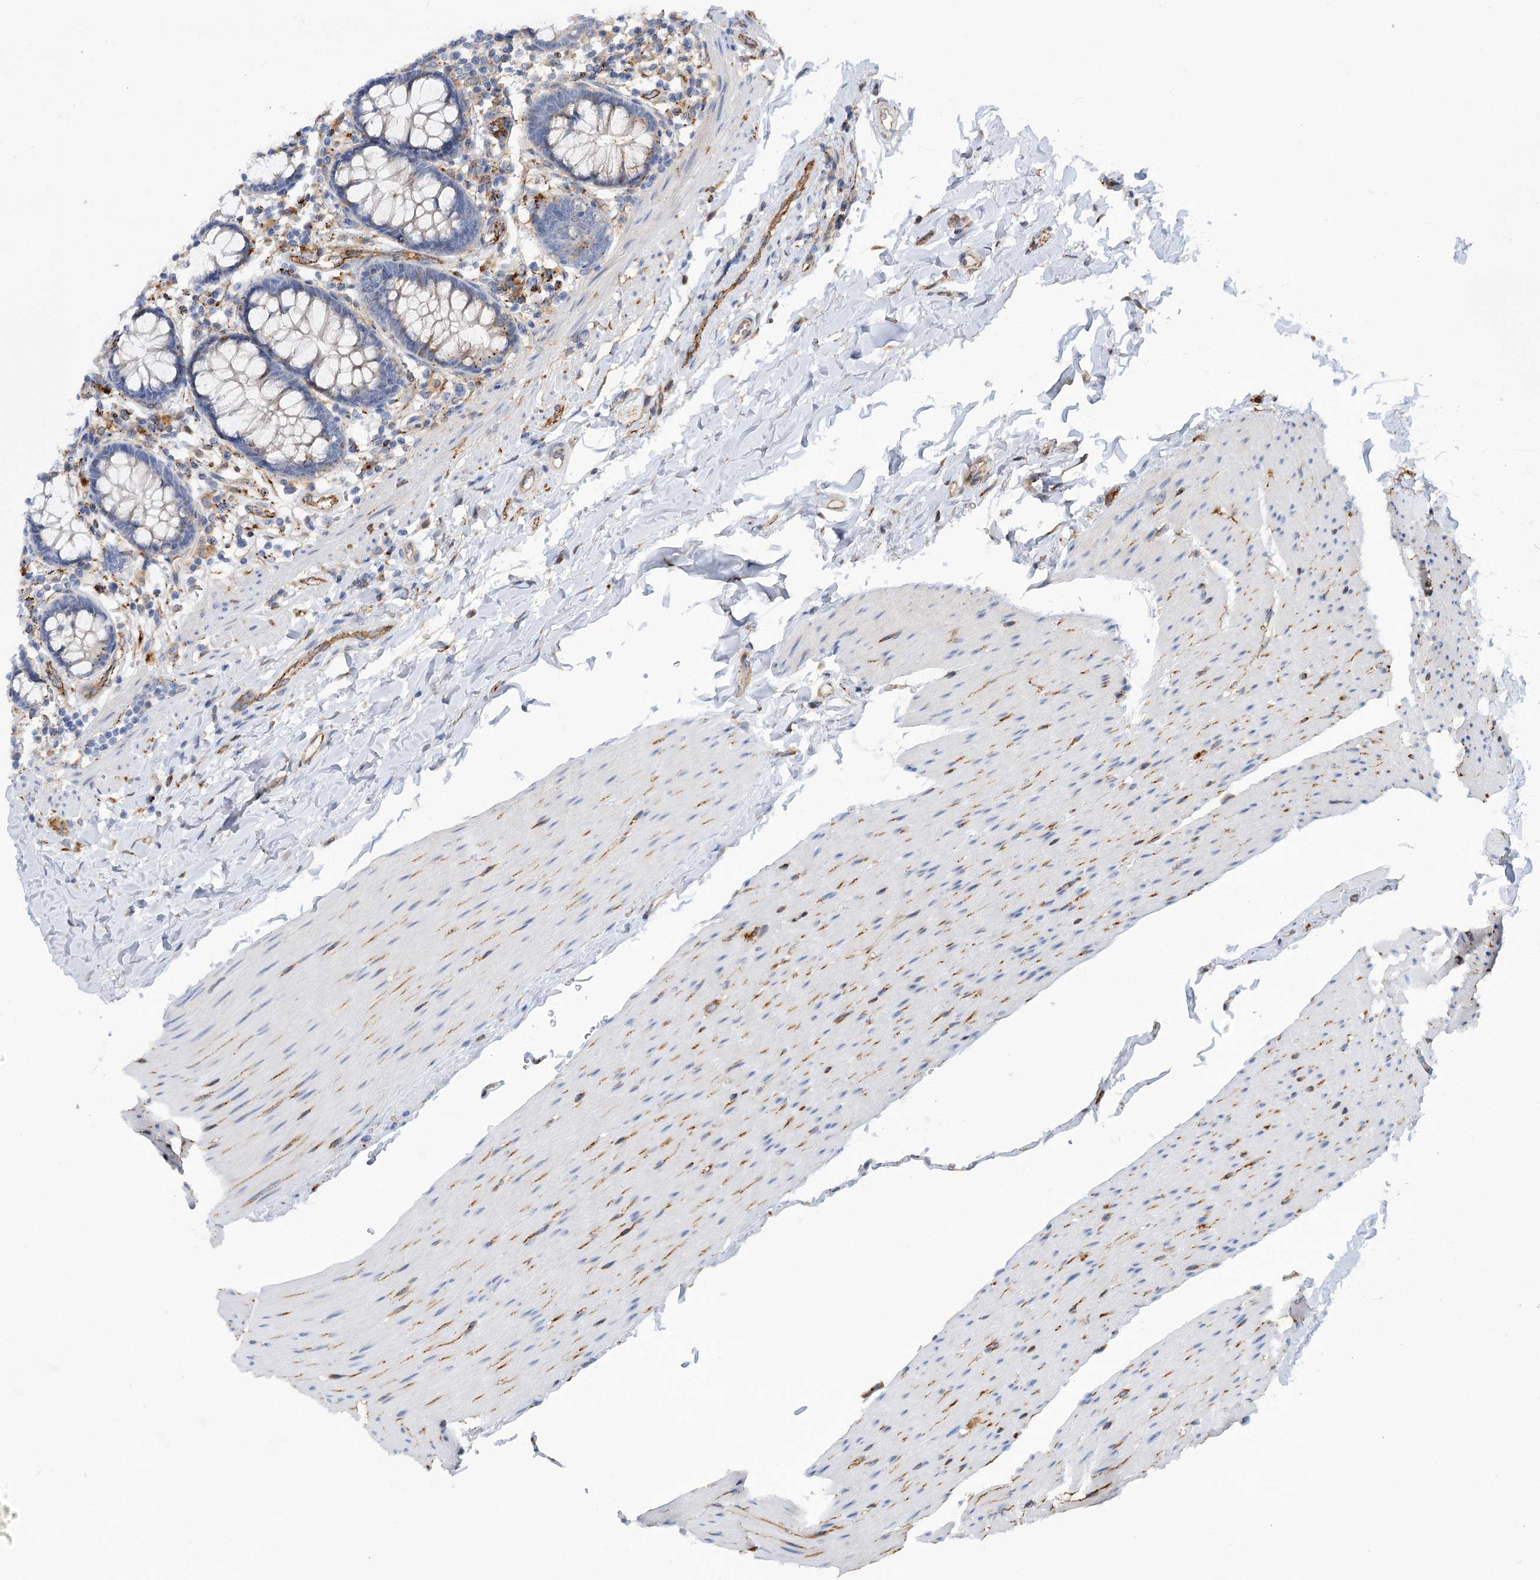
{"staining": {"intensity": "moderate", "quantity": ">75%", "location": "cytoplasmic/membranous"}, "tissue": "colon", "cell_type": "Endothelial cells", "image_type": "normal", "snomed": [{"axis": "morphology", "description": "Normal tissue, NOS"}, {"axis": "topography", "description": "Colon"}], "caption": "The image reveals a brown stain indicating the presence of a protein in the cytoplasmic/membranous of endothelial cells in colon. The staining was performed using DAB to visualize the protein expression in brown, while the nuclei were stained in blue with hematoxylin (Magnification: 20x).", "gene": "GUSB", "patient": {"sex": "female", "age": 80}}